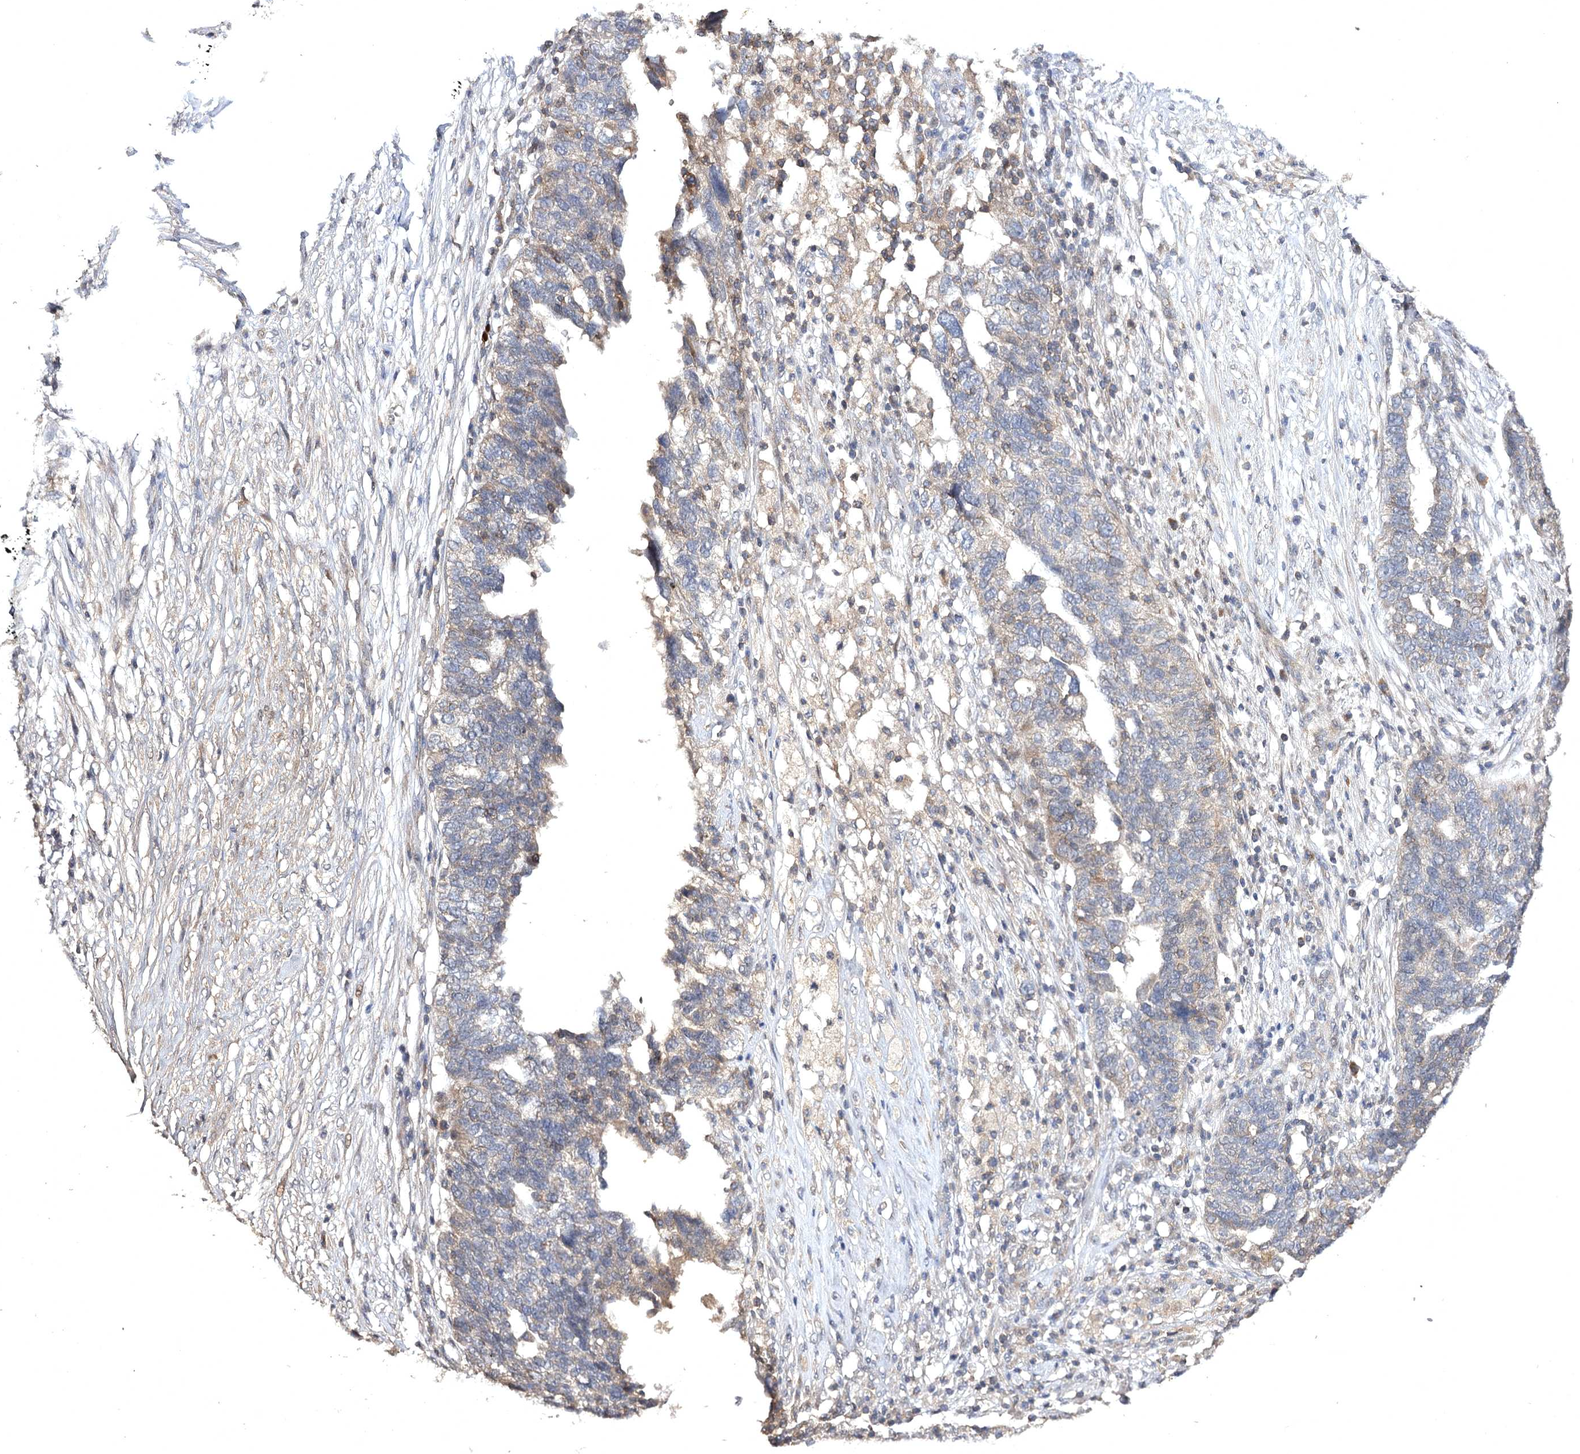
{"staining": {"intensity": "weak", "quantity": "25%-75%", "location": "cytoplasmic/membranous"}, "tissue": "ovarian cancer", "cell_type": "Tumor cells", "image_type": "cancer", "snomed": [{"axis": "morphology", "description": "Cystadenocarcinoma, serous, NOS"}, {"axis": "topography", "description": "Ovary"}], "caption": "About 25%-75% of tumor cells in ovarian cancer reveal weak cytoplasmic/membranous protein staining as visualized by brown immunohistochemical staining.", "gene": "BCR", "patient": {"sex": "female", "age": 59}}